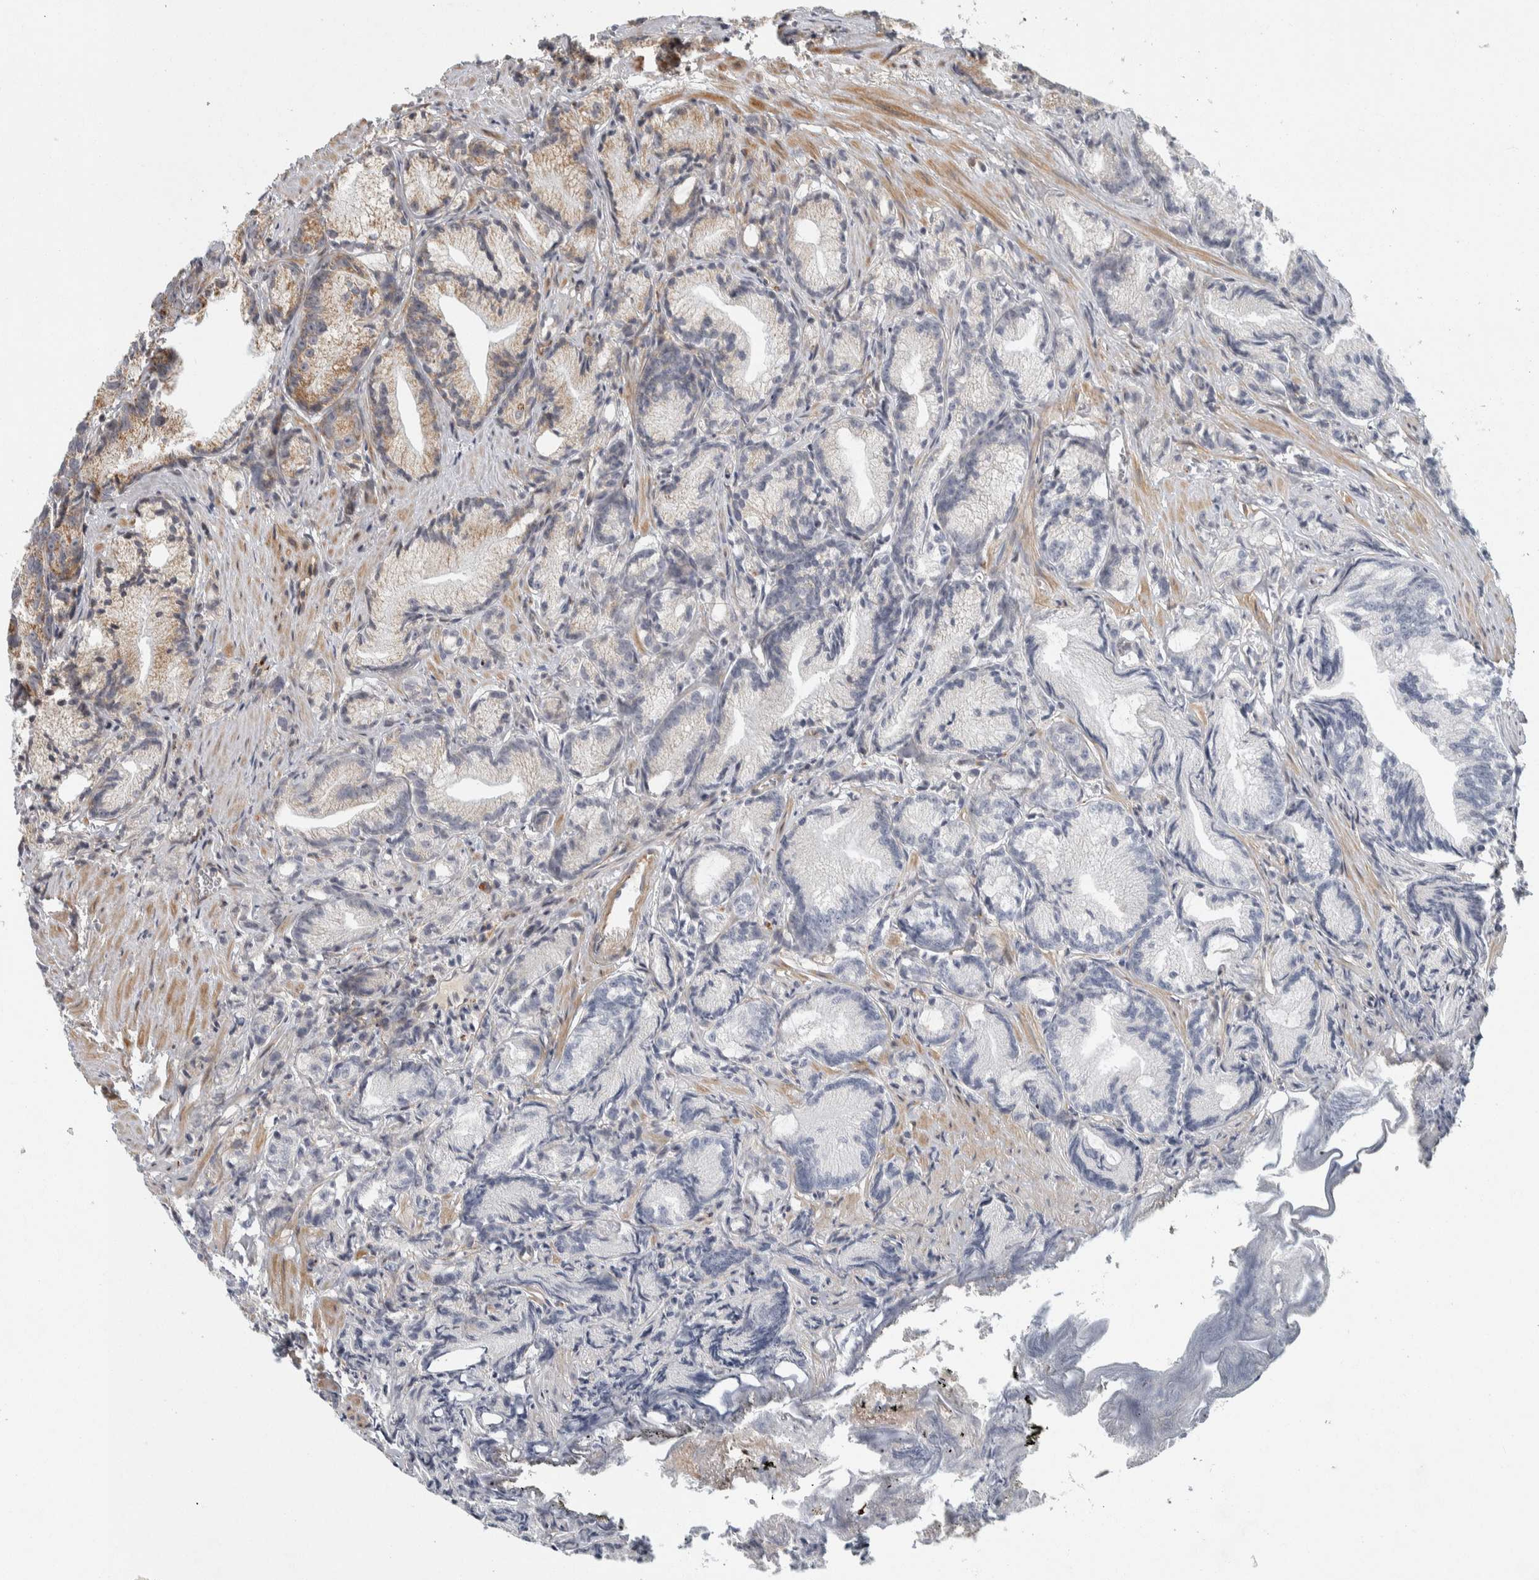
{"staining": {"intensity": "weak", "quantity": "<25%", "location": "cytoplasmic/membranous"}, "tissue": "prostate cancer", "cell_type": "Tumor cells", "image_type": "cancer", "snomed": [{"axis": "morphology", "description": "Adenocarcinoma, Low grade"}, {"axis": "topography", "description": "Prostate"}], "caption": "Tumor cells are negative for protein expression in human low-grade adenocarcinoma (prostate).", "gene": "AFP", "patient": {"sex": "male", "age": 89}}